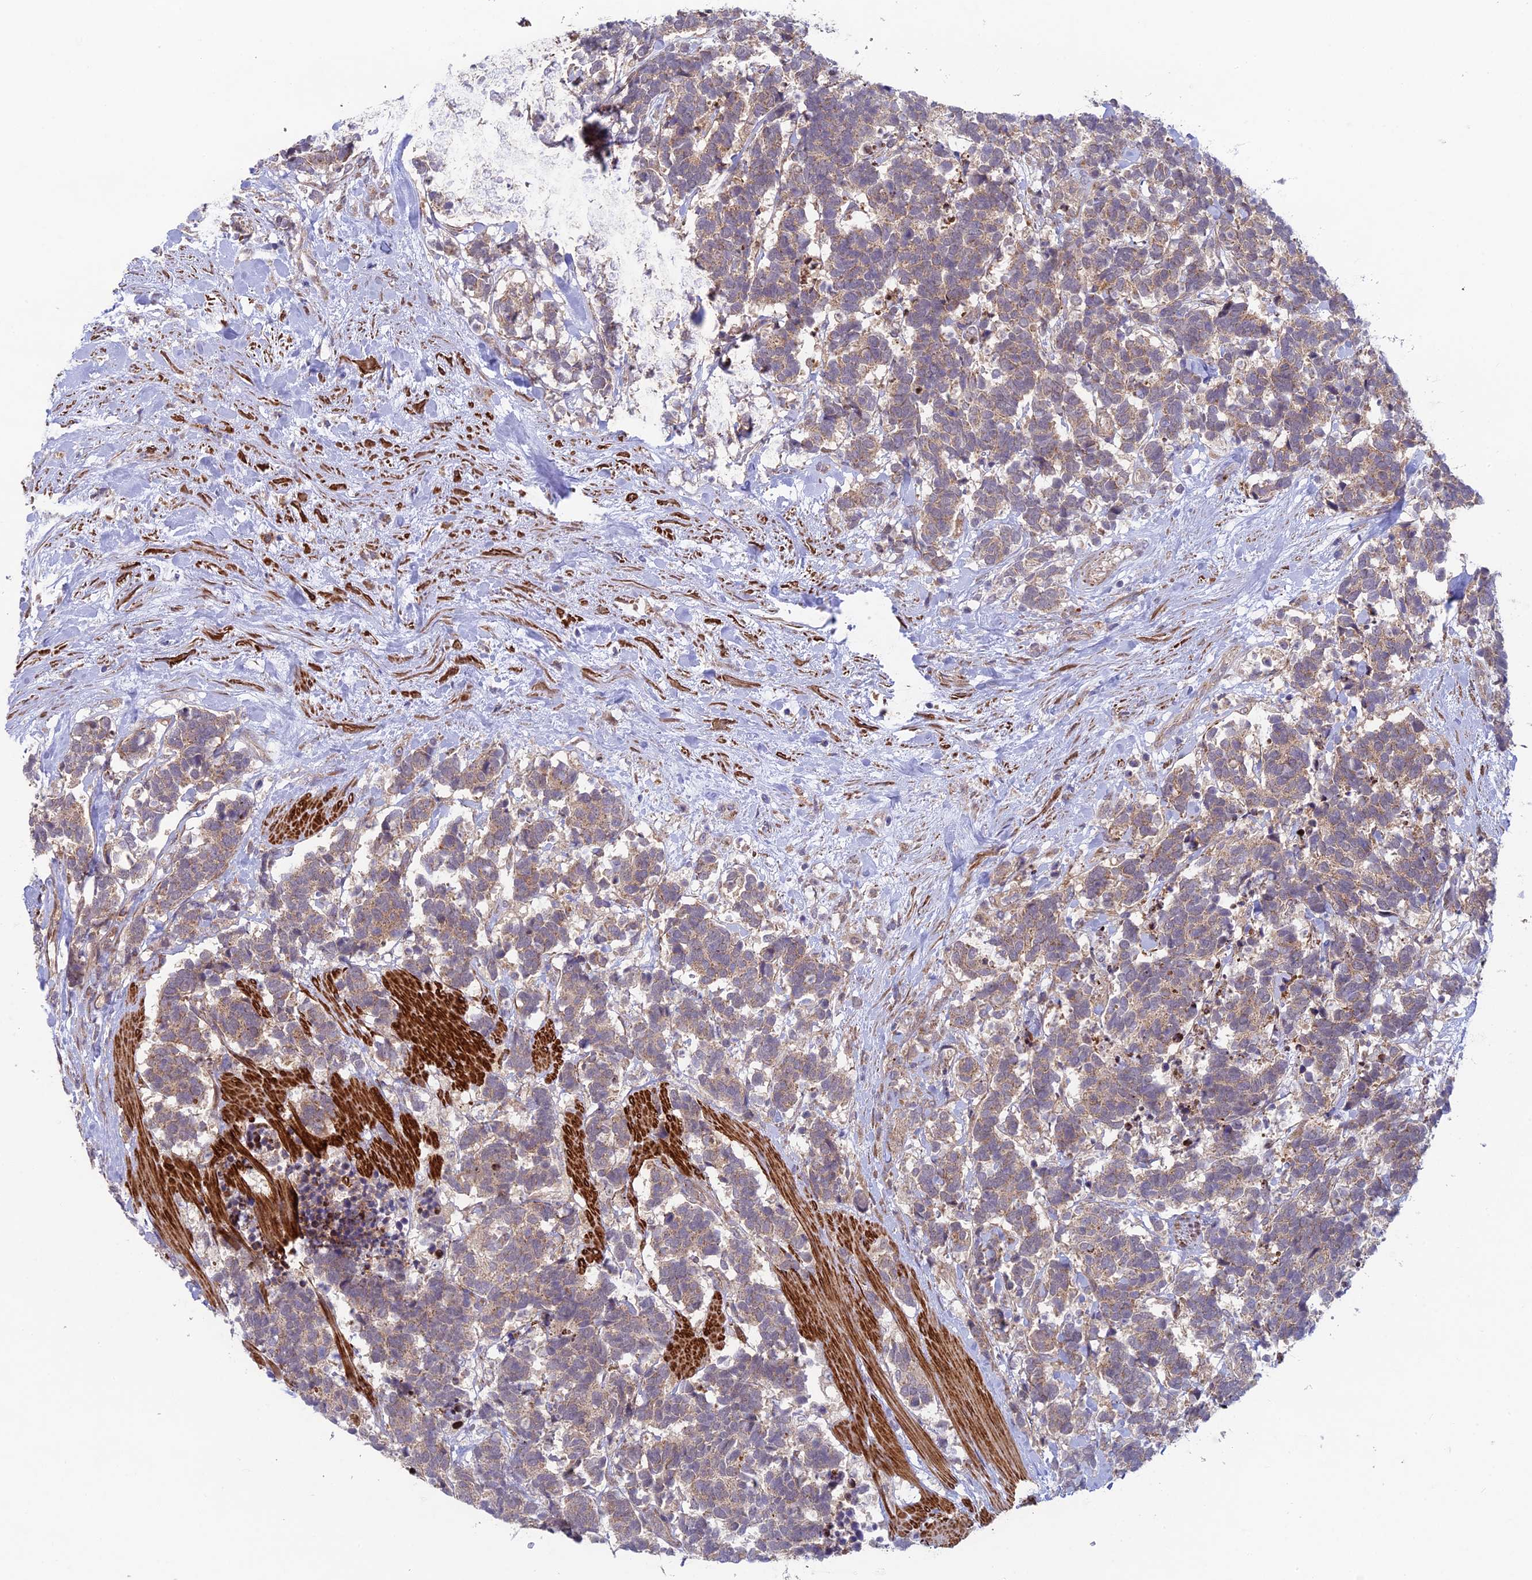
{"staining": {"intensity": "weak", "quantity": ">75%", "location": "cytoplasmic/membranous"}, "tissue": "carcinoid", "cell_type": "Tumor cells", "image_type": "cancer", "snomed": [{"axis": "morphology", "description": "Carcinoma, NOS"}, {"axis": "morphology", "description": "Carcinoid, malignant, NOS"}, {"axis": "topography", "description": "Prostate"}], "caption": "A micrograph of human carcinoid stained for a protein reveals weak cytoplasmic/membranous brown staining in tumor cells.", "gene": "INCA1", "patient": {"sex": "male", "age": 57}}